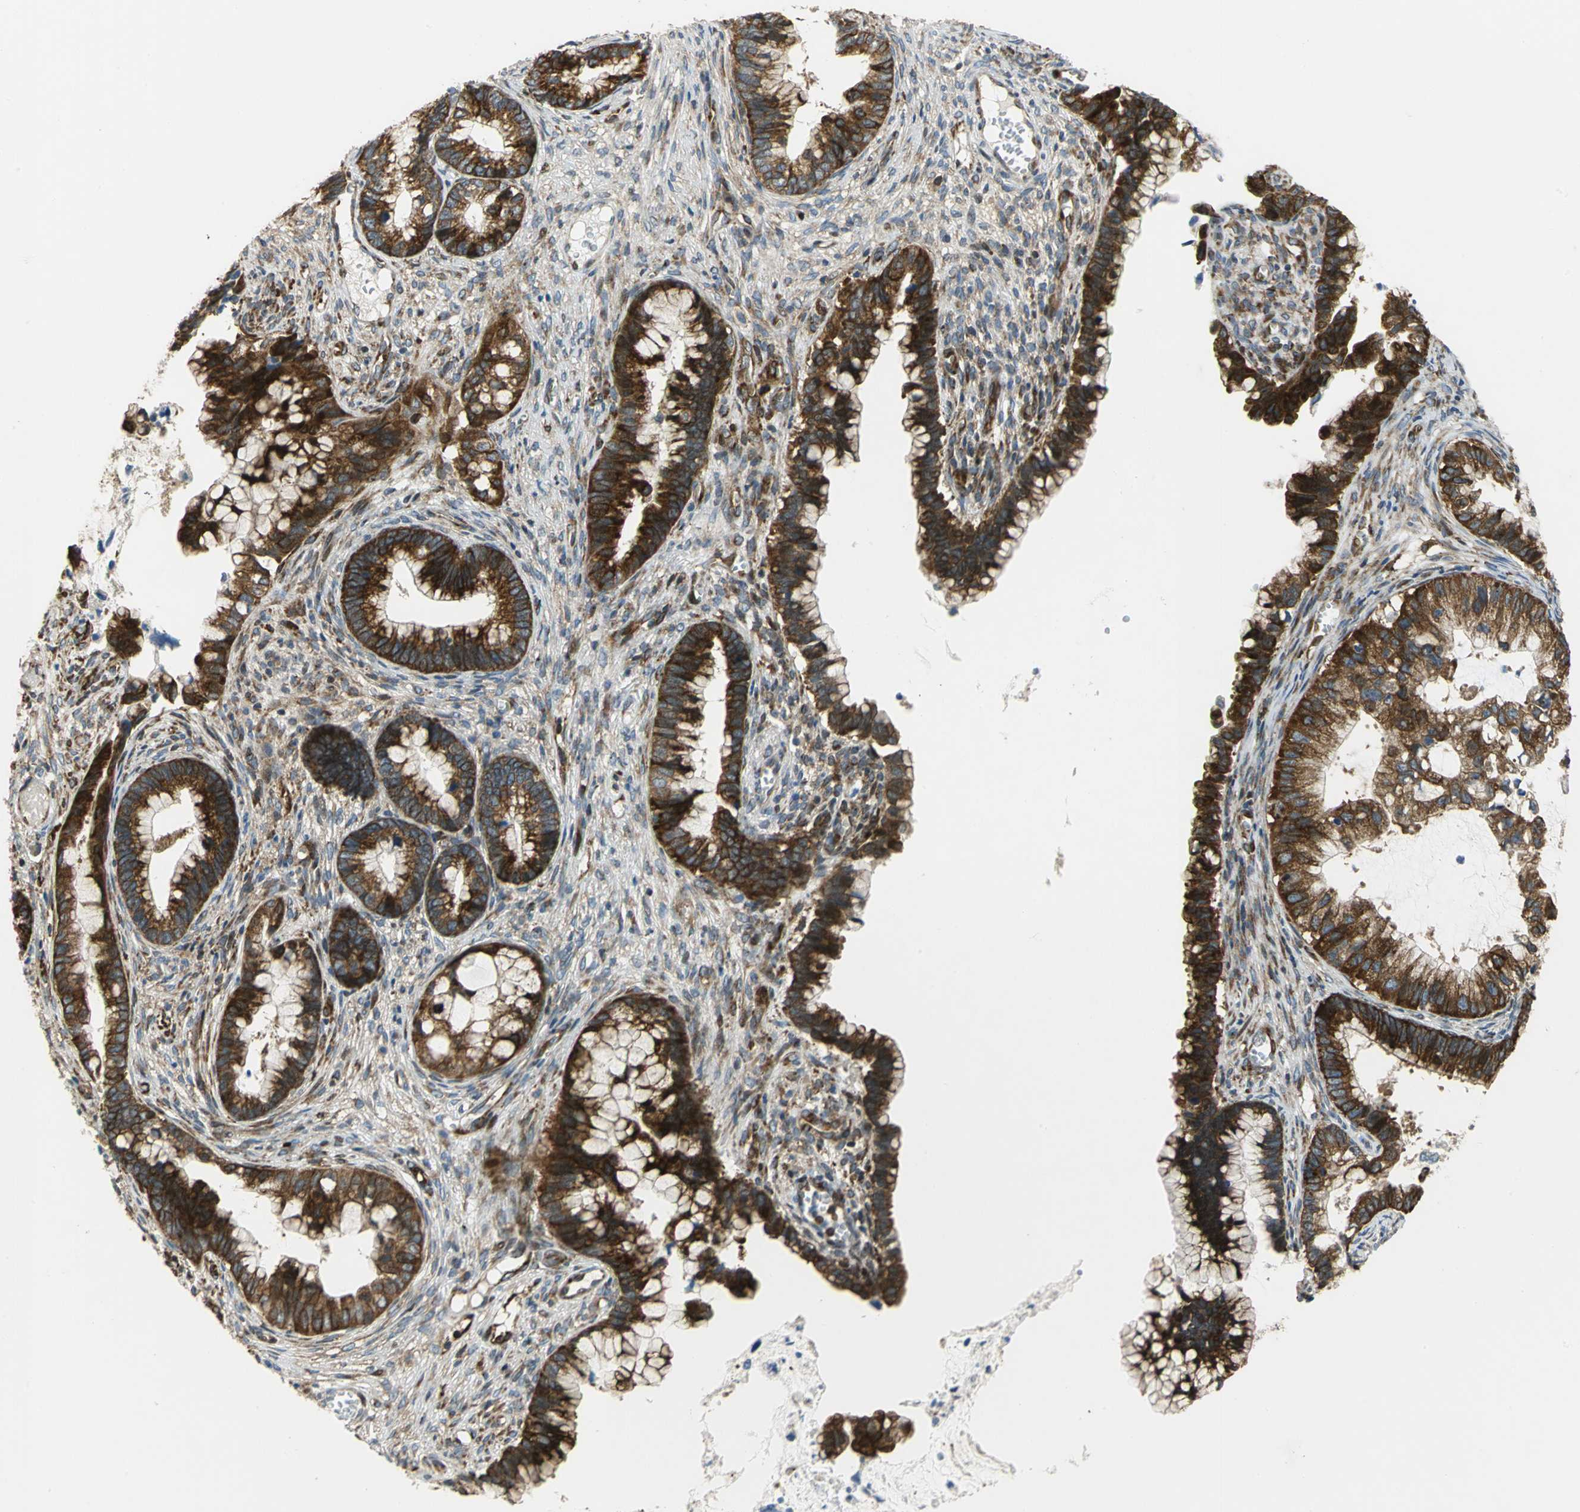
{"staining": {"intensity": "strong", "quantity": ">75%", "location": "cytoplasmic/membranous"}, "tissue": "cervical cancer", "cell_type": "Tumor cells", "image_type": "cancer", "snomed": [{"axis": "morphology", "description": "Adenocarcinoma, NOS"}, {"axis": "topography", "description": "Cervix"}], "caption": "Human cervical cancer stained for a protein (brown) demonstrates strong cytoplasmic/membranous positive staining in about >75% of tumor cells.", "gene": "YBX1", "patient": {"sex": "female", "age": 44}}